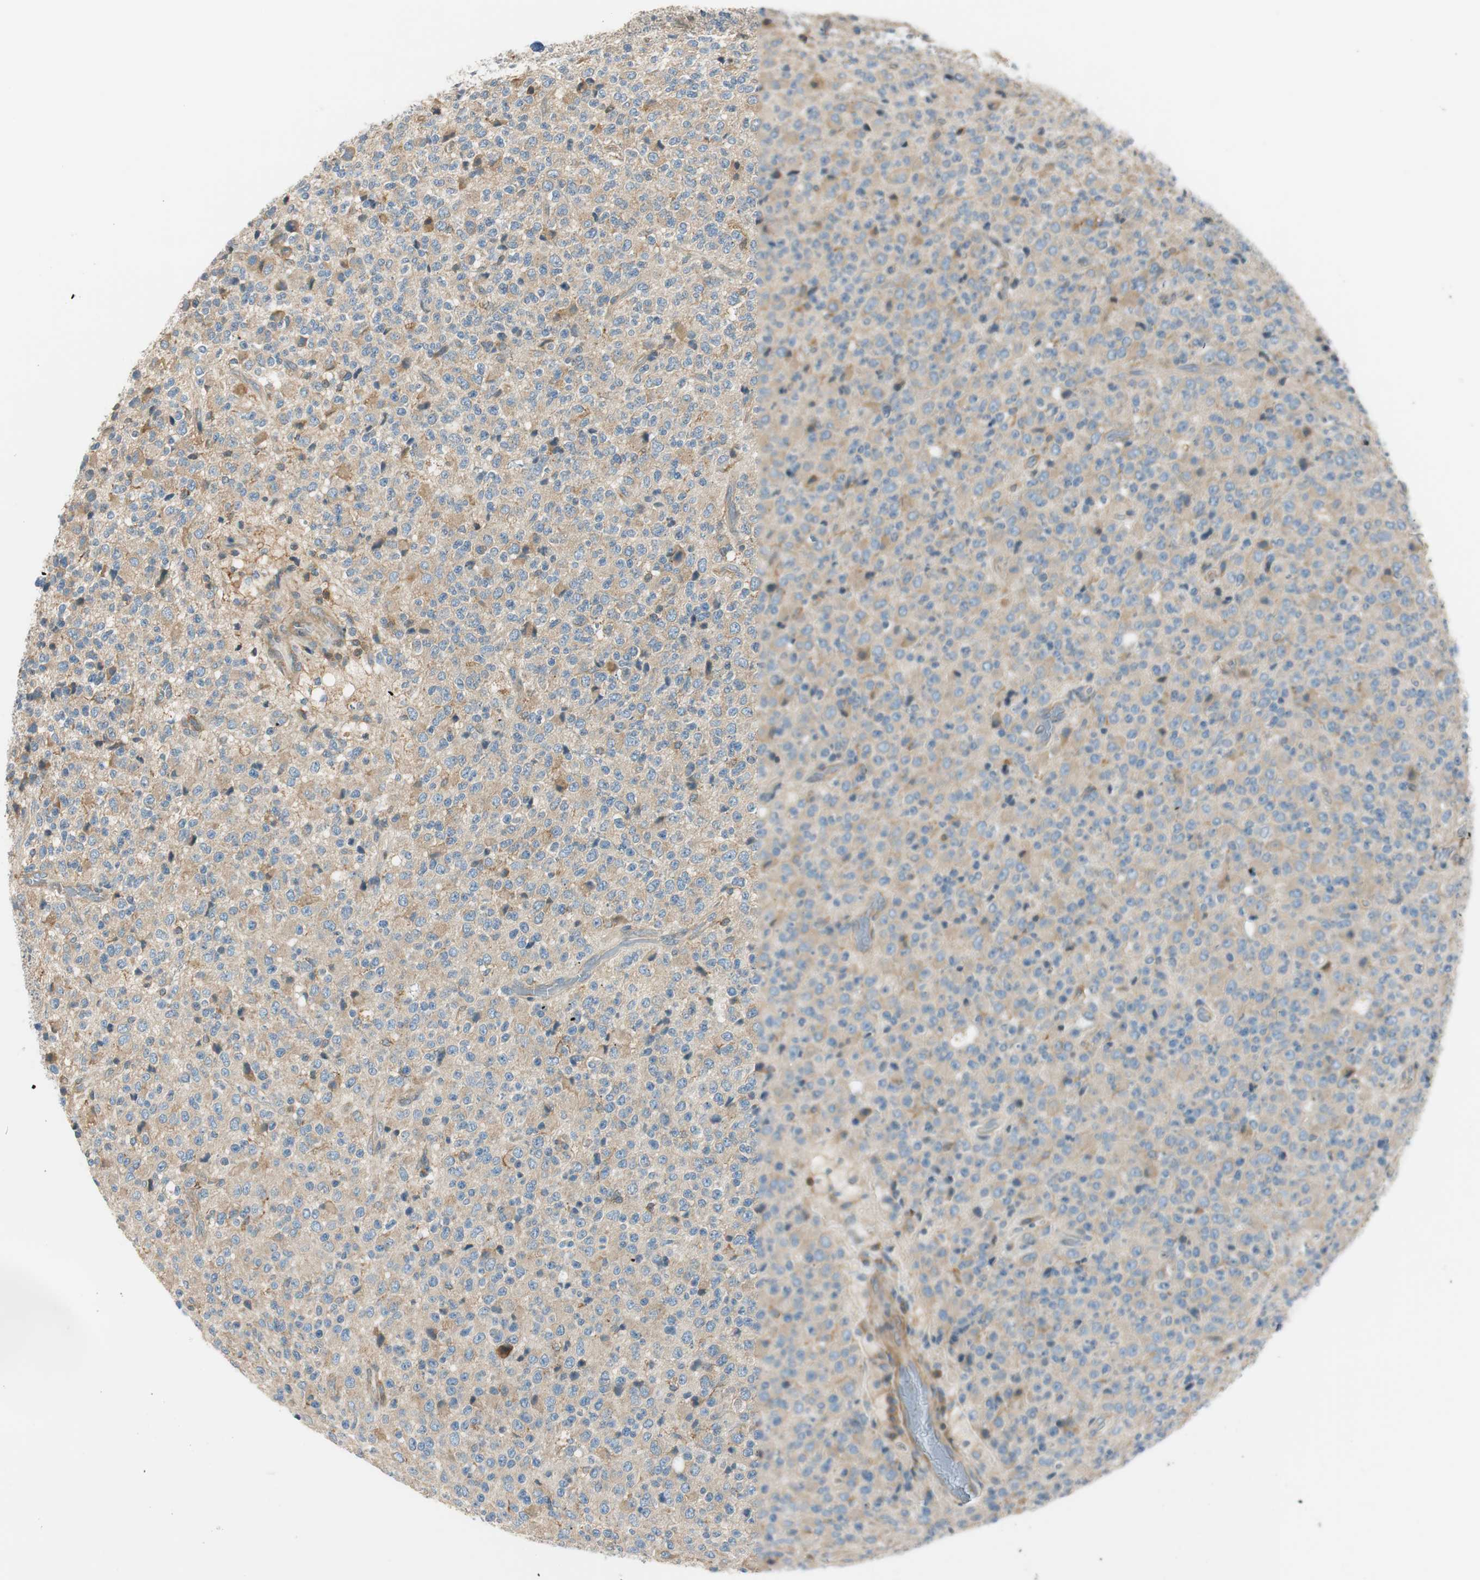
{"staining": {"intensity": "moderate", "quantity": ">75%", "location": "cytoplasmic/membranous"}, "tissue": "glioma", "cell_type": "Tumor cells", "image_type": "cancer", "snomed": [{"axis": "morphology", "description": "Glioma, malignant, High grade"}, {"axis": "topography", "description": "pancreas cauda"}], "caption": "This image demonstrates immunohistochemistry (IHC) staining of glioma, with medium moderate cytoplasmic/membranous staining in approximately >75% of tumor cells.", "gene": "PI4K2B", "patient": {"sex": "male", "age": 60}}